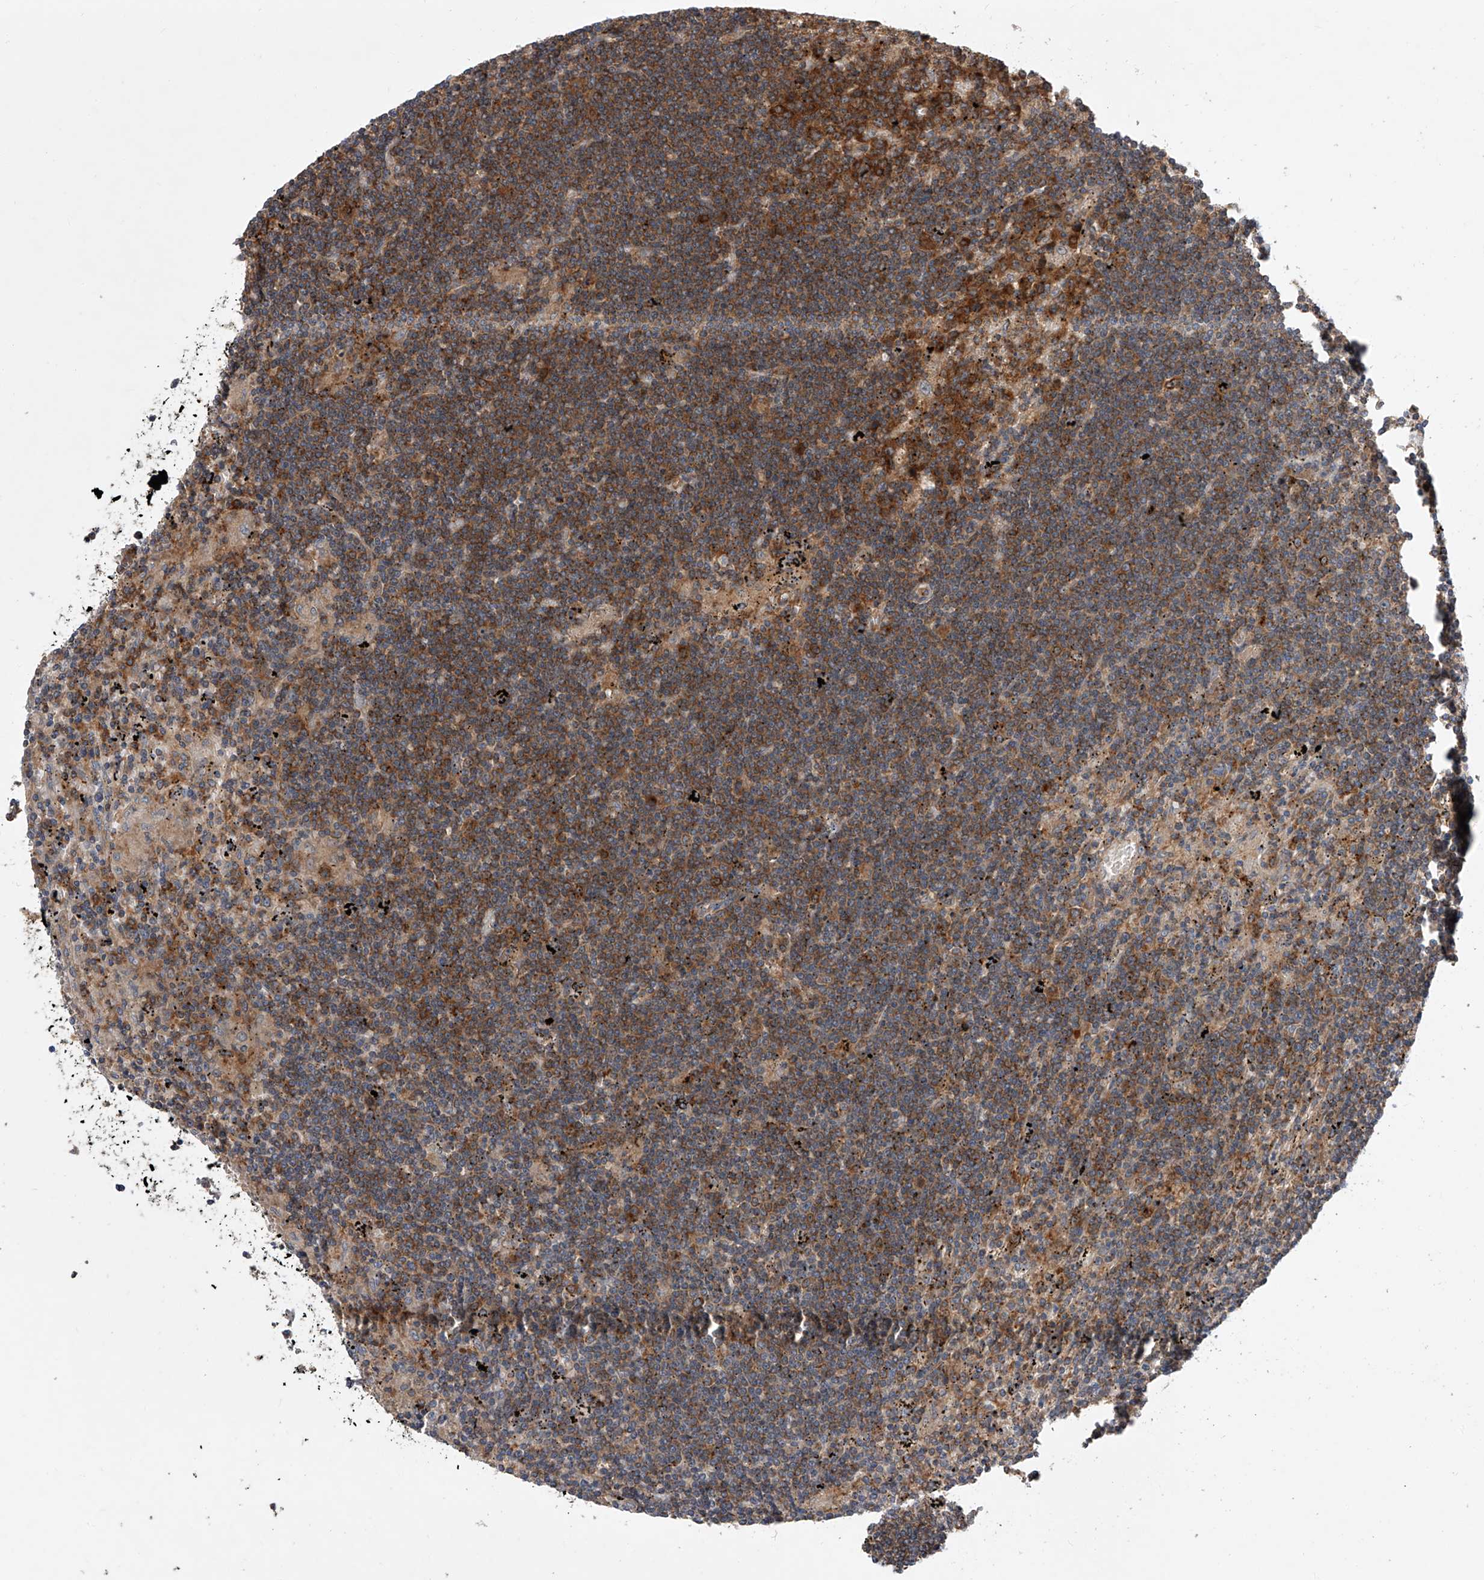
{"staining": {"intensity": "moderate", "quantity": ">75%", "location": "cytoplasmic/membranous"}, "tissue": "lymphoma", "cell_type": "Tumor cells", "image_type": "cancer", "snomed": [{"axis": "morphology", "description": "Malignant lymphoma, non-Hodgkin's type, Low grade"}, {"axis": "topography", "description": "Spleen"}], "caption": "Tumor cells exhibit medium levels of moderate cytoplasmic/membranous staining in approximately >75% of cells in human lymphoma. The staining is performed using DAB (3,3'-diaminobenzidine) brown chromogen to label protein expression. The nuclei are counter-stained blue using hematoxylin.", "gene": "CFAP410", "patient": {"sex": "male", "age": 76}}